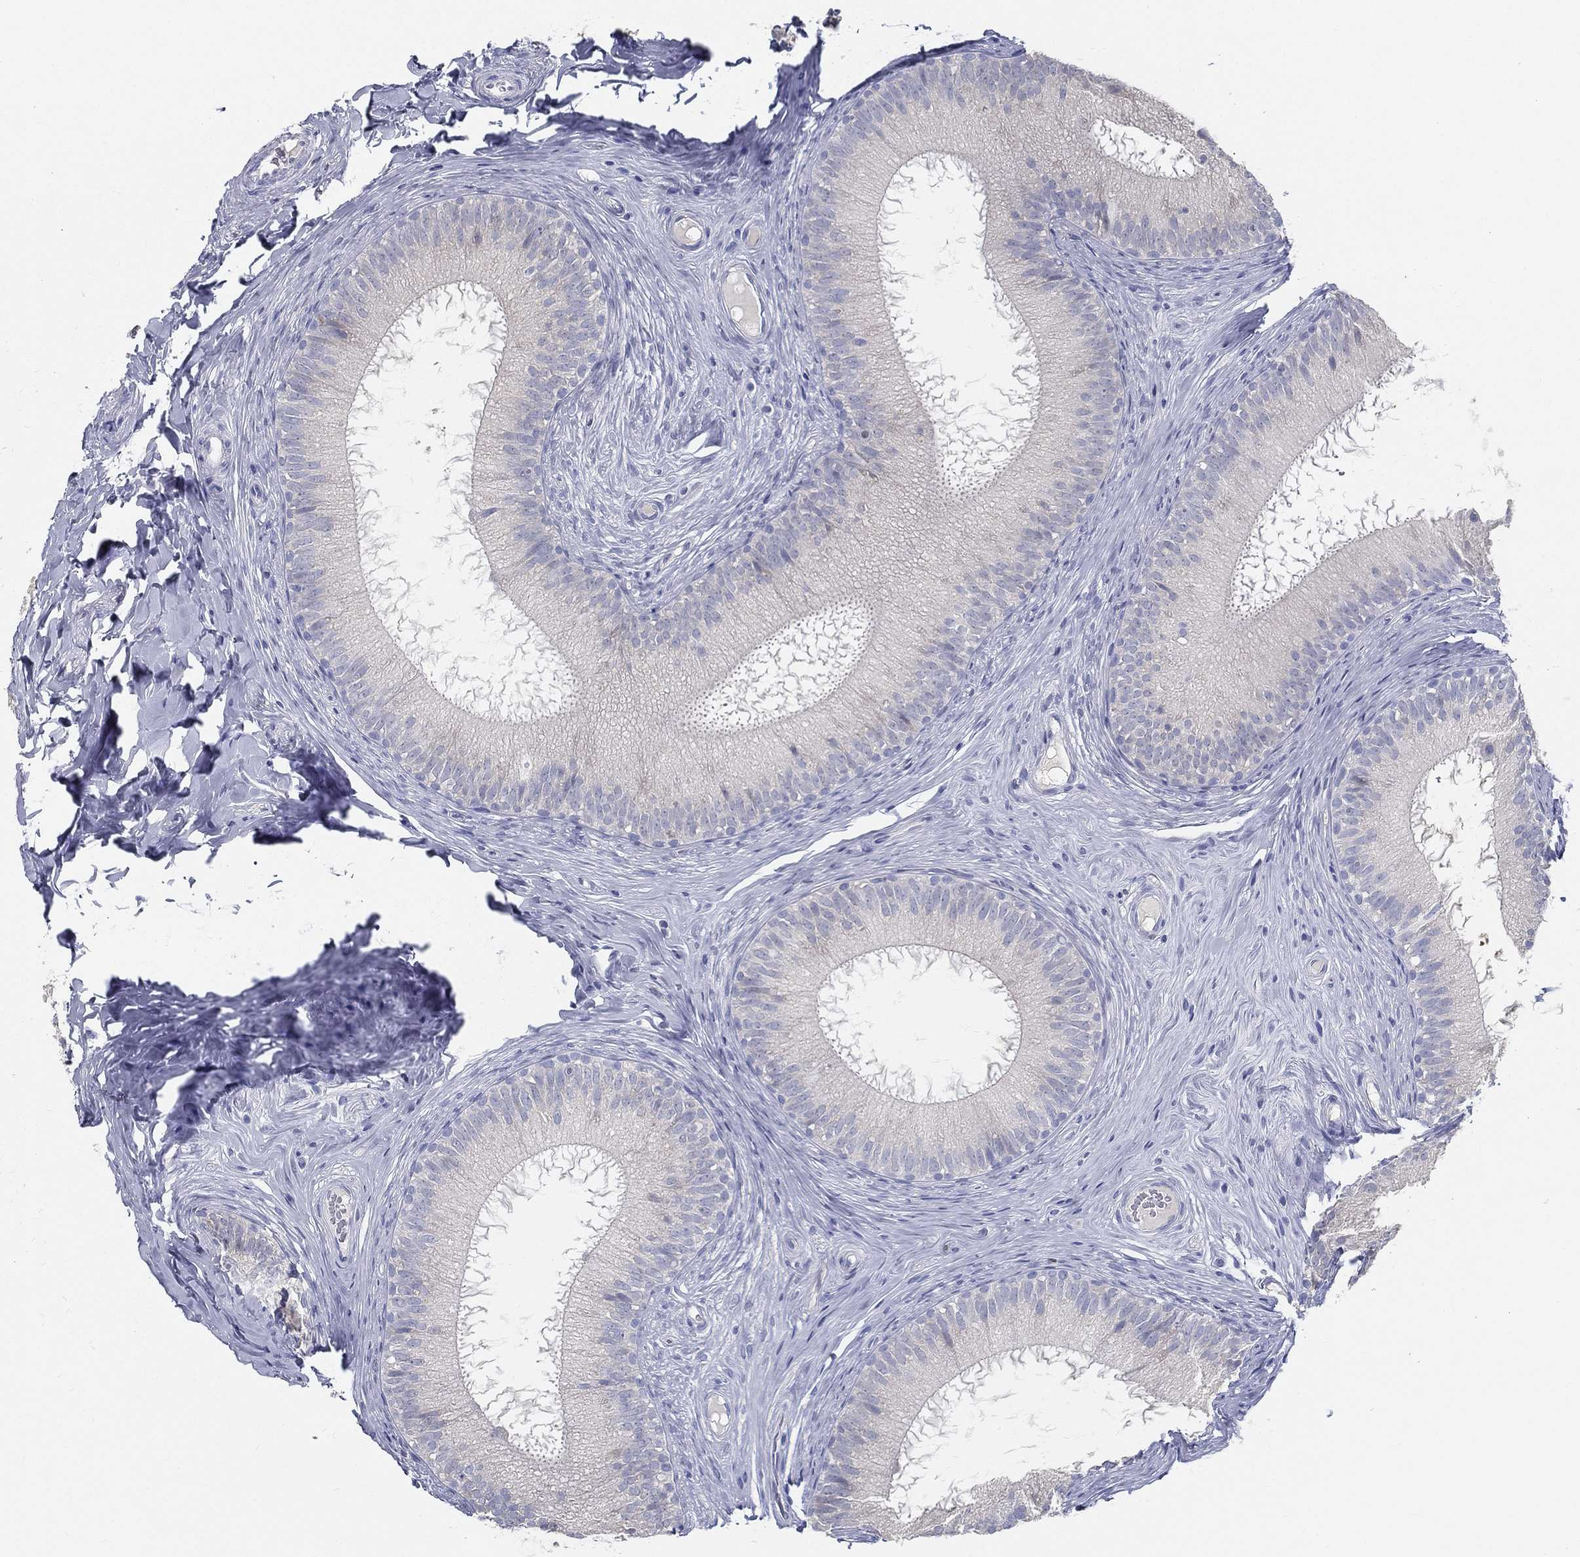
{"staining": {"intensity": "negative", "quantity": "none", "location": "none"}, "tissue": "epididymis", "cell_type": "Glandular cells", "image_type": "normal", "snomed": [{"axis": "morphology", "description": "Normal tissue, NOS"}, {"axis": "morphology", "description": "Carcinoma, Embryonal, NOS"}, {"axis": "topography", "description": "Testis"}, {"axis": "topography", "description": "Epididymis"}], "caption": "Immunohistochemistry image of normal human epididymis stained for a protein (brown), which exhibits no staining in glandular cells. Brightfield microscopy of IHC stained with DAB (3,3'-diaminobenzidine) (brown) and hematoxylin (blue), captured at high magnification.", "gene": "STS", "patient": {"sex": "male", "age": 24}}